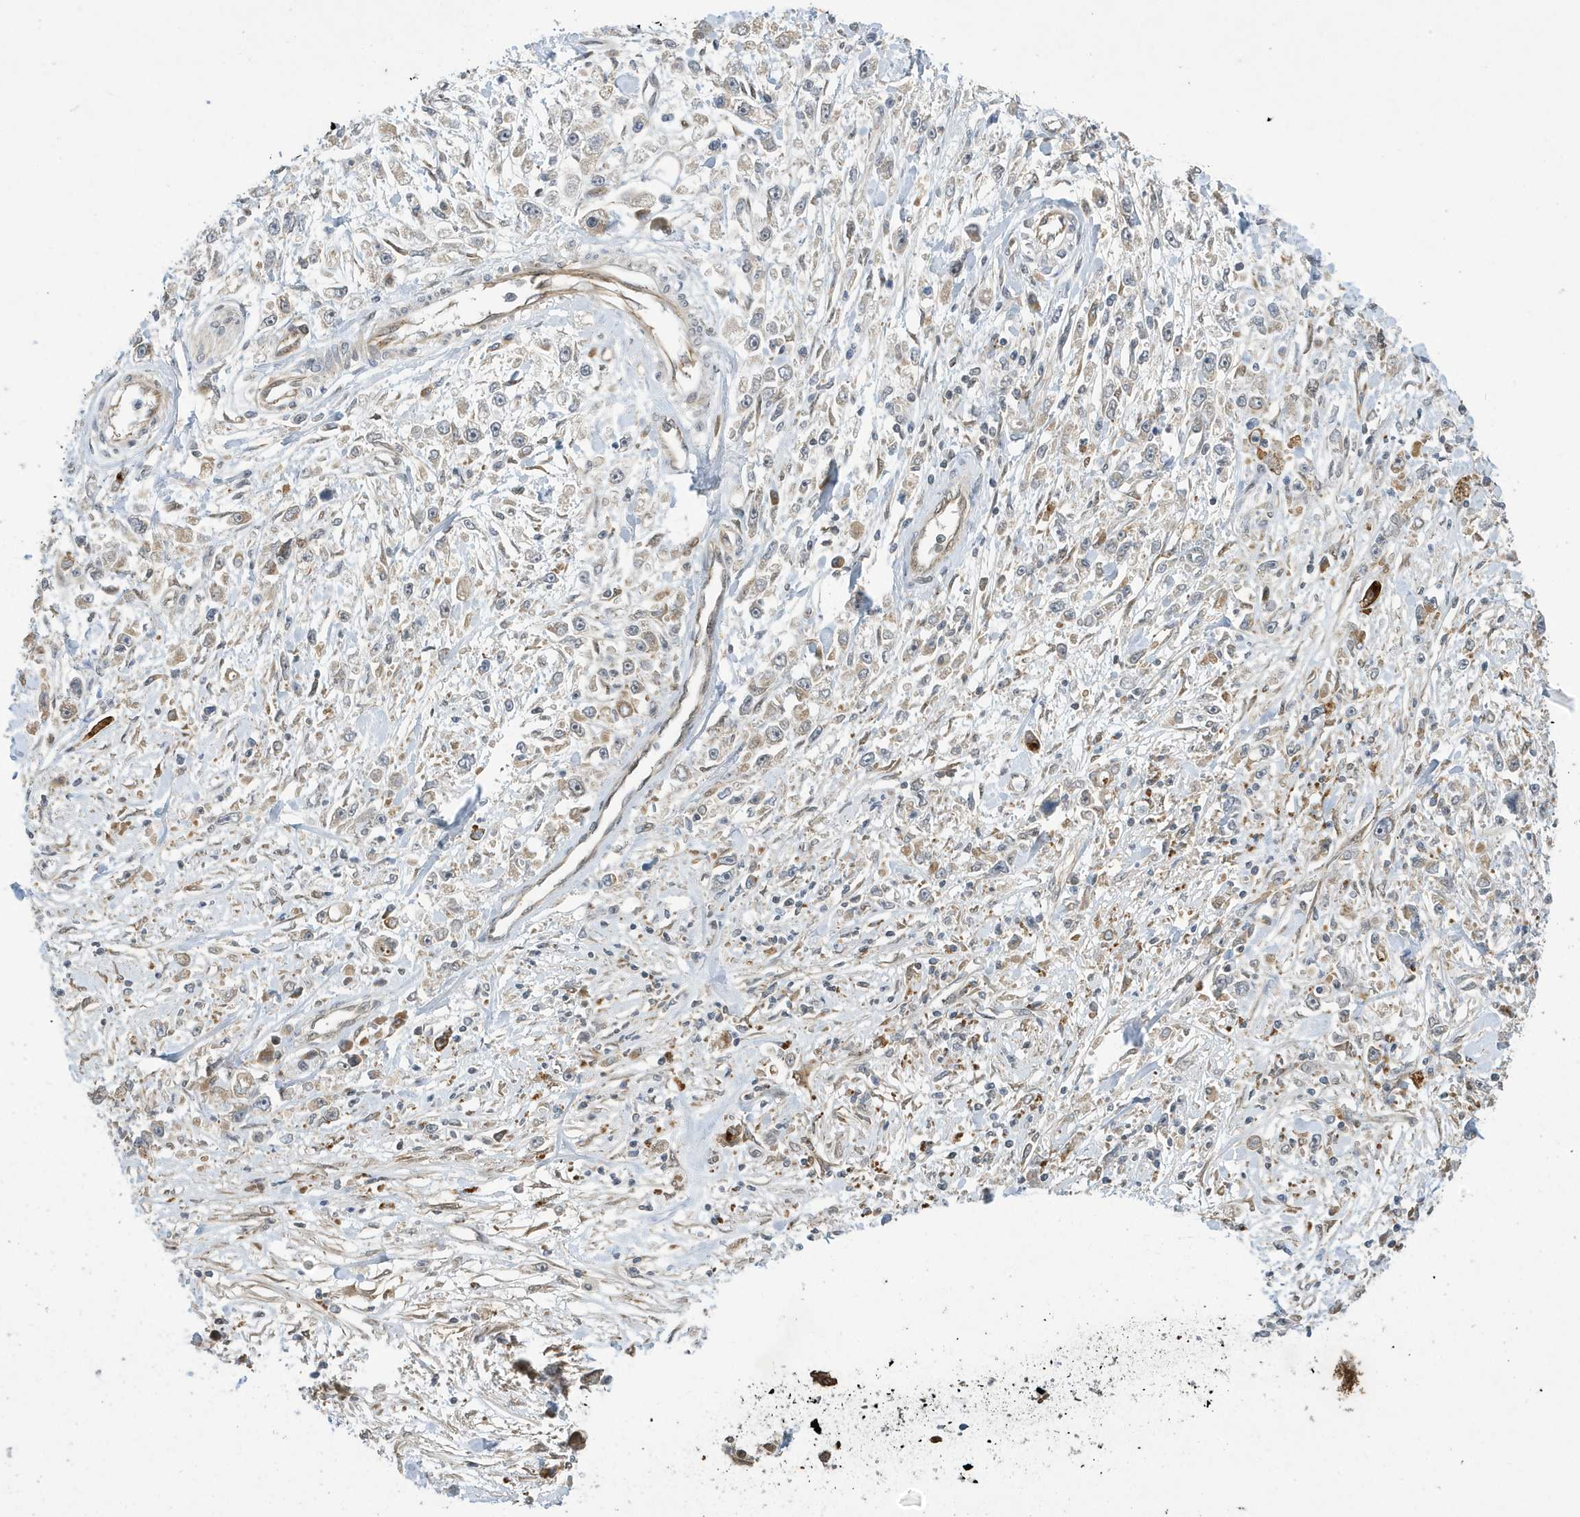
{"staining": {"intensity": "weak", "quantity": "25%-75%", "location": "cytoplasmic/membranous"}, "tissue": "stomach cancer", "cell_type": "Tumor cells", "image_type": "cancer", "snomed": [{"axis": "morphology", "description": "Adenocarcinoma, NOS"}, {"axis": "topography", "description": "Stomach"}], "caption": "A micrograph showing weak cytoplasmic/membranous expression in about 25%-75% of tumor cells in adenocarcinoma (stomach), as visualized by brown immunohistochemical staining.", "gene": "NCOA7", "patient": {"sex": "female", "age": 59}}